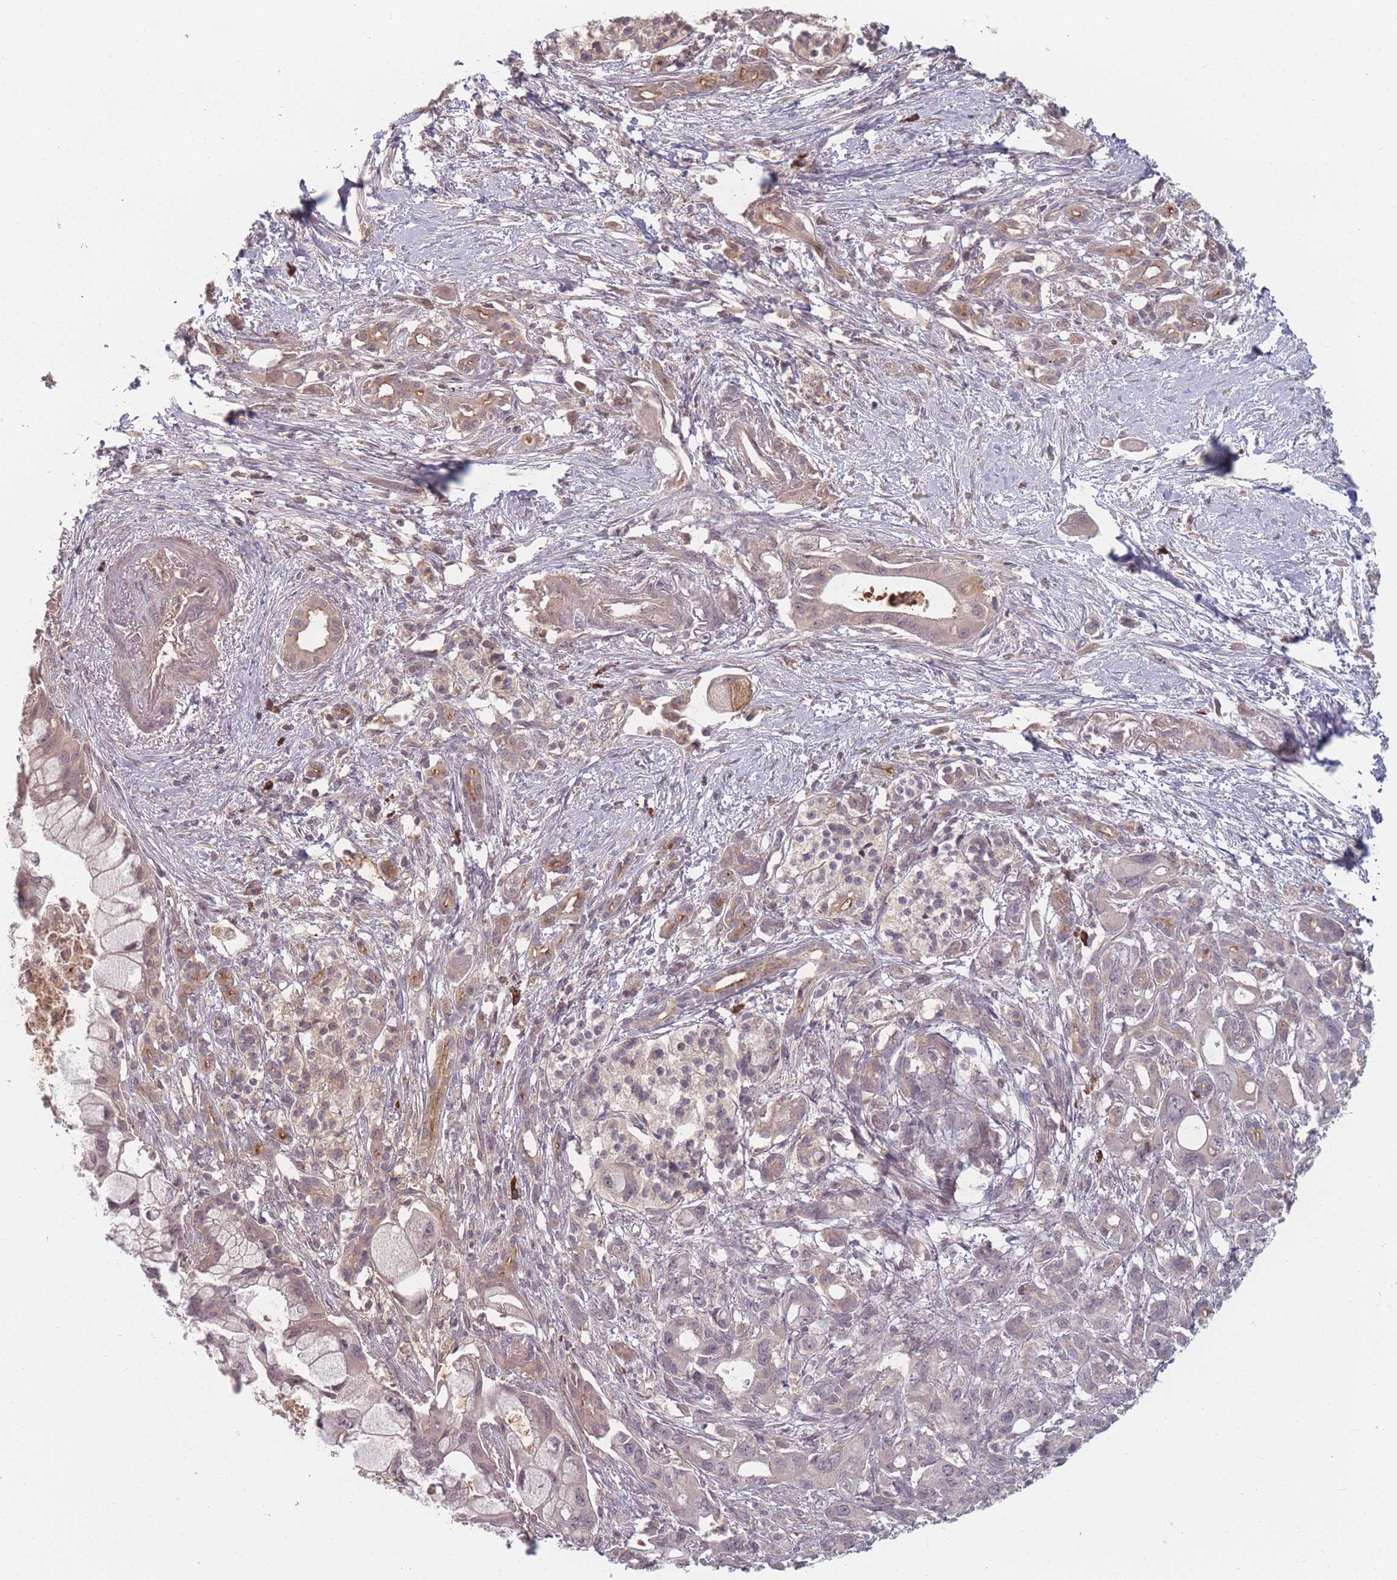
{"staining": {"intensity": "weak", "quantity": "25%-75%", "location": "cytoplasmic/membranous"}, "tissue": "pancreatic cancer", "cell_type": "Tumor cells", "image_type": "cancer", "snomed": [{"axis": "morphology", "description": "Adenocarcinoma, NOS"}, {"axis": "topography", "description": "Pancreas"}], "caption": "This image exhibits immunohistochemistry staining of pancreatic adenocarcinoma, with low weak cytoplasmic/membranous expression in about 25%-75% of tumor cells.", "gene": "HAGH", "patient": {"sex": "male", "age": 68}}